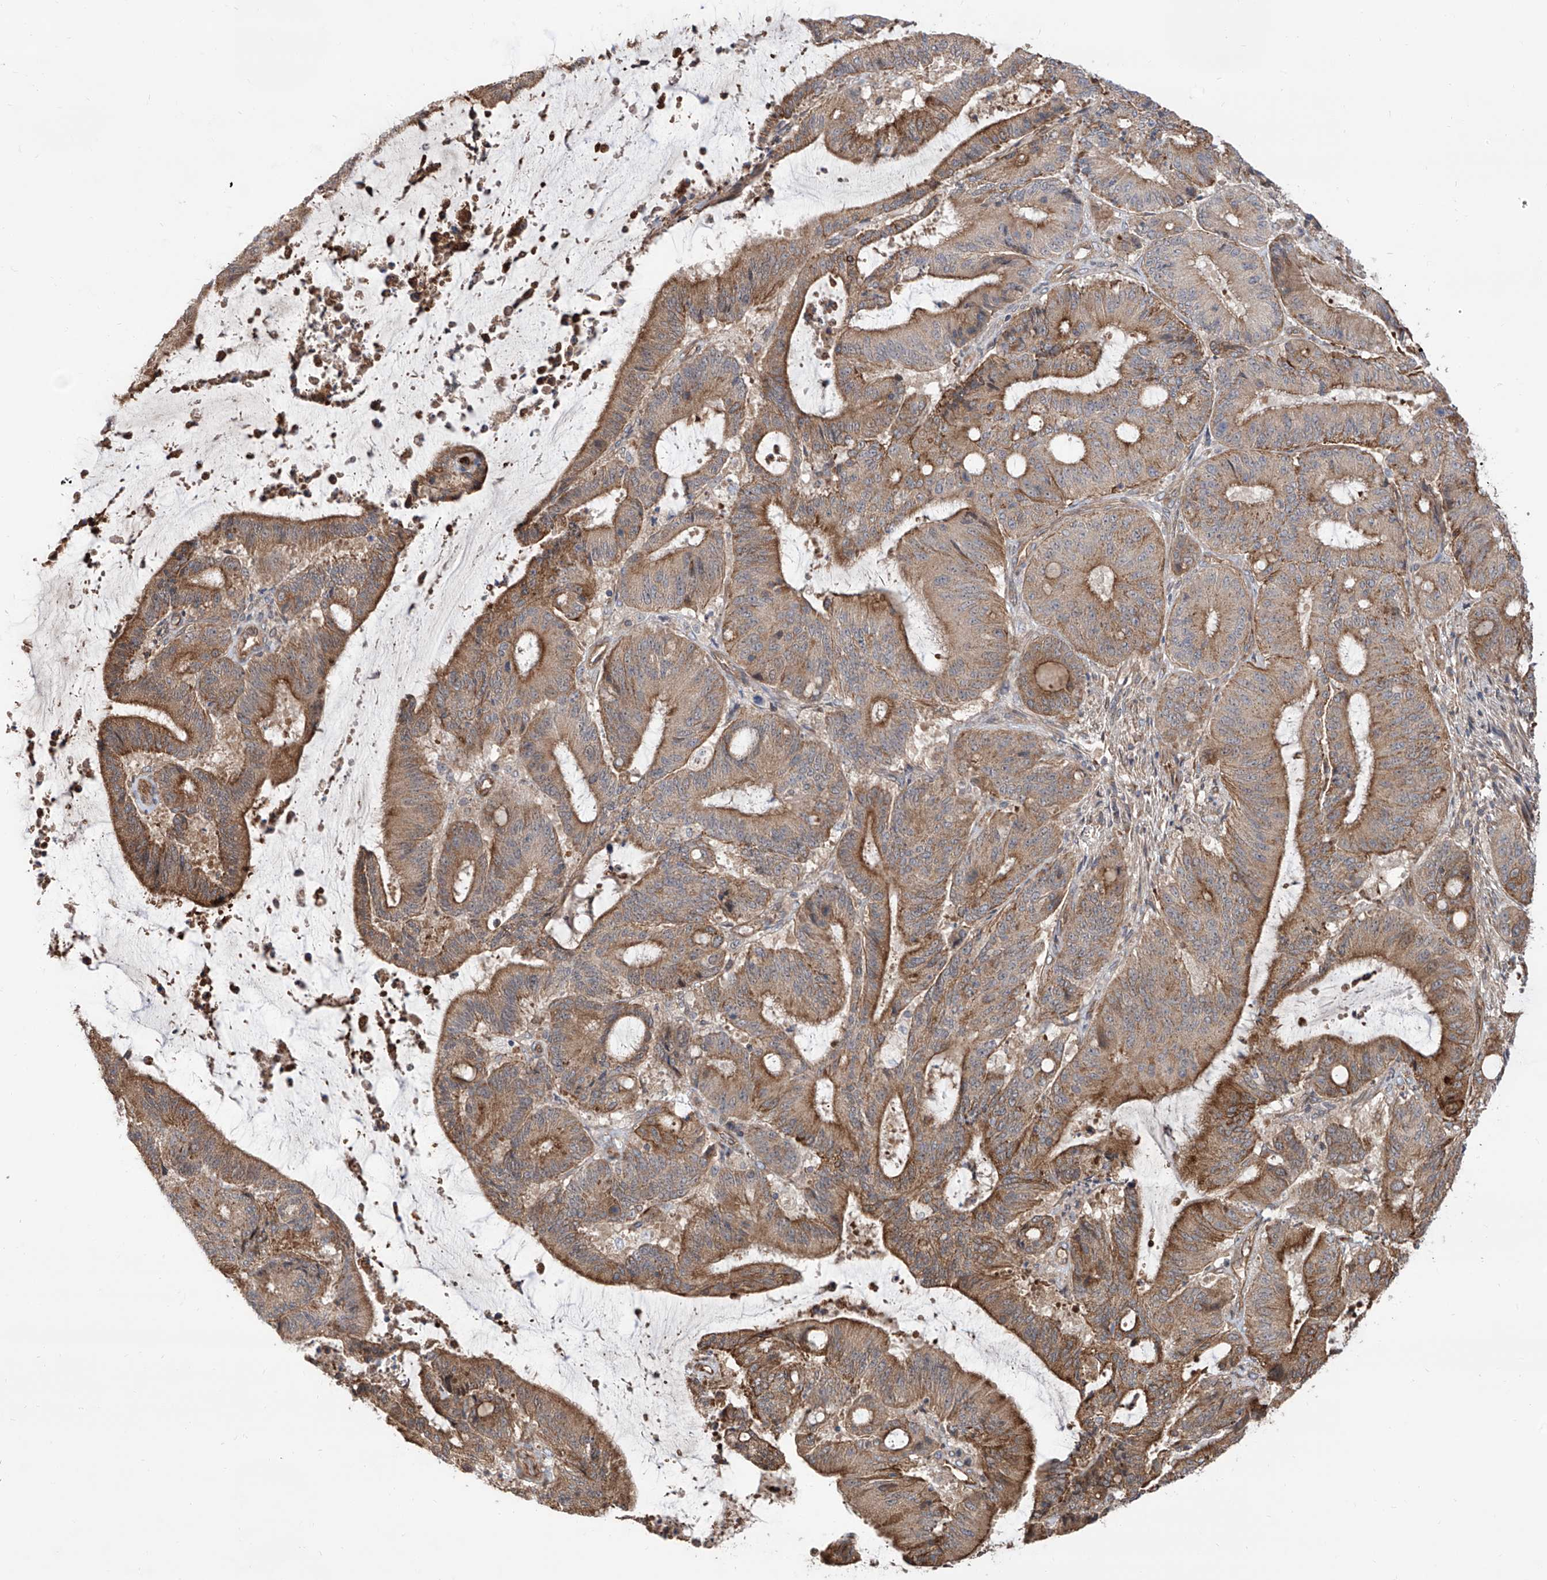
{"staining": {"intensity": "moderate", "quantity": ">75%", "location": "cytoplasmic/membranous"}, "tissue": "liver cancer", "cell_type": "Tumor cells", "image_type": "cancer", "snomed": [{"axis": "morphology", "description": "Normal tissue, NOS"}, {"axis": "morphology", "description": "Cholangiocarcinoma"}, {"axis": "topography", "description": "Liver"}, {"axis": "topography", "description": "Peripheral nerve tissue"}], "caption": "Tumor cells reveal medium levels of moderate cytoplasmic/membranous expression in about >75% of cells in human liver cholangiocarcinoma. Using DAB (3,3'-diaminobenzidine) (brown) and hematoxylin (blue) stains, captured at high magnification using brightfield microscopy.", "gene": "APAF1", "patient": {"sex": "female", "age": 73}}